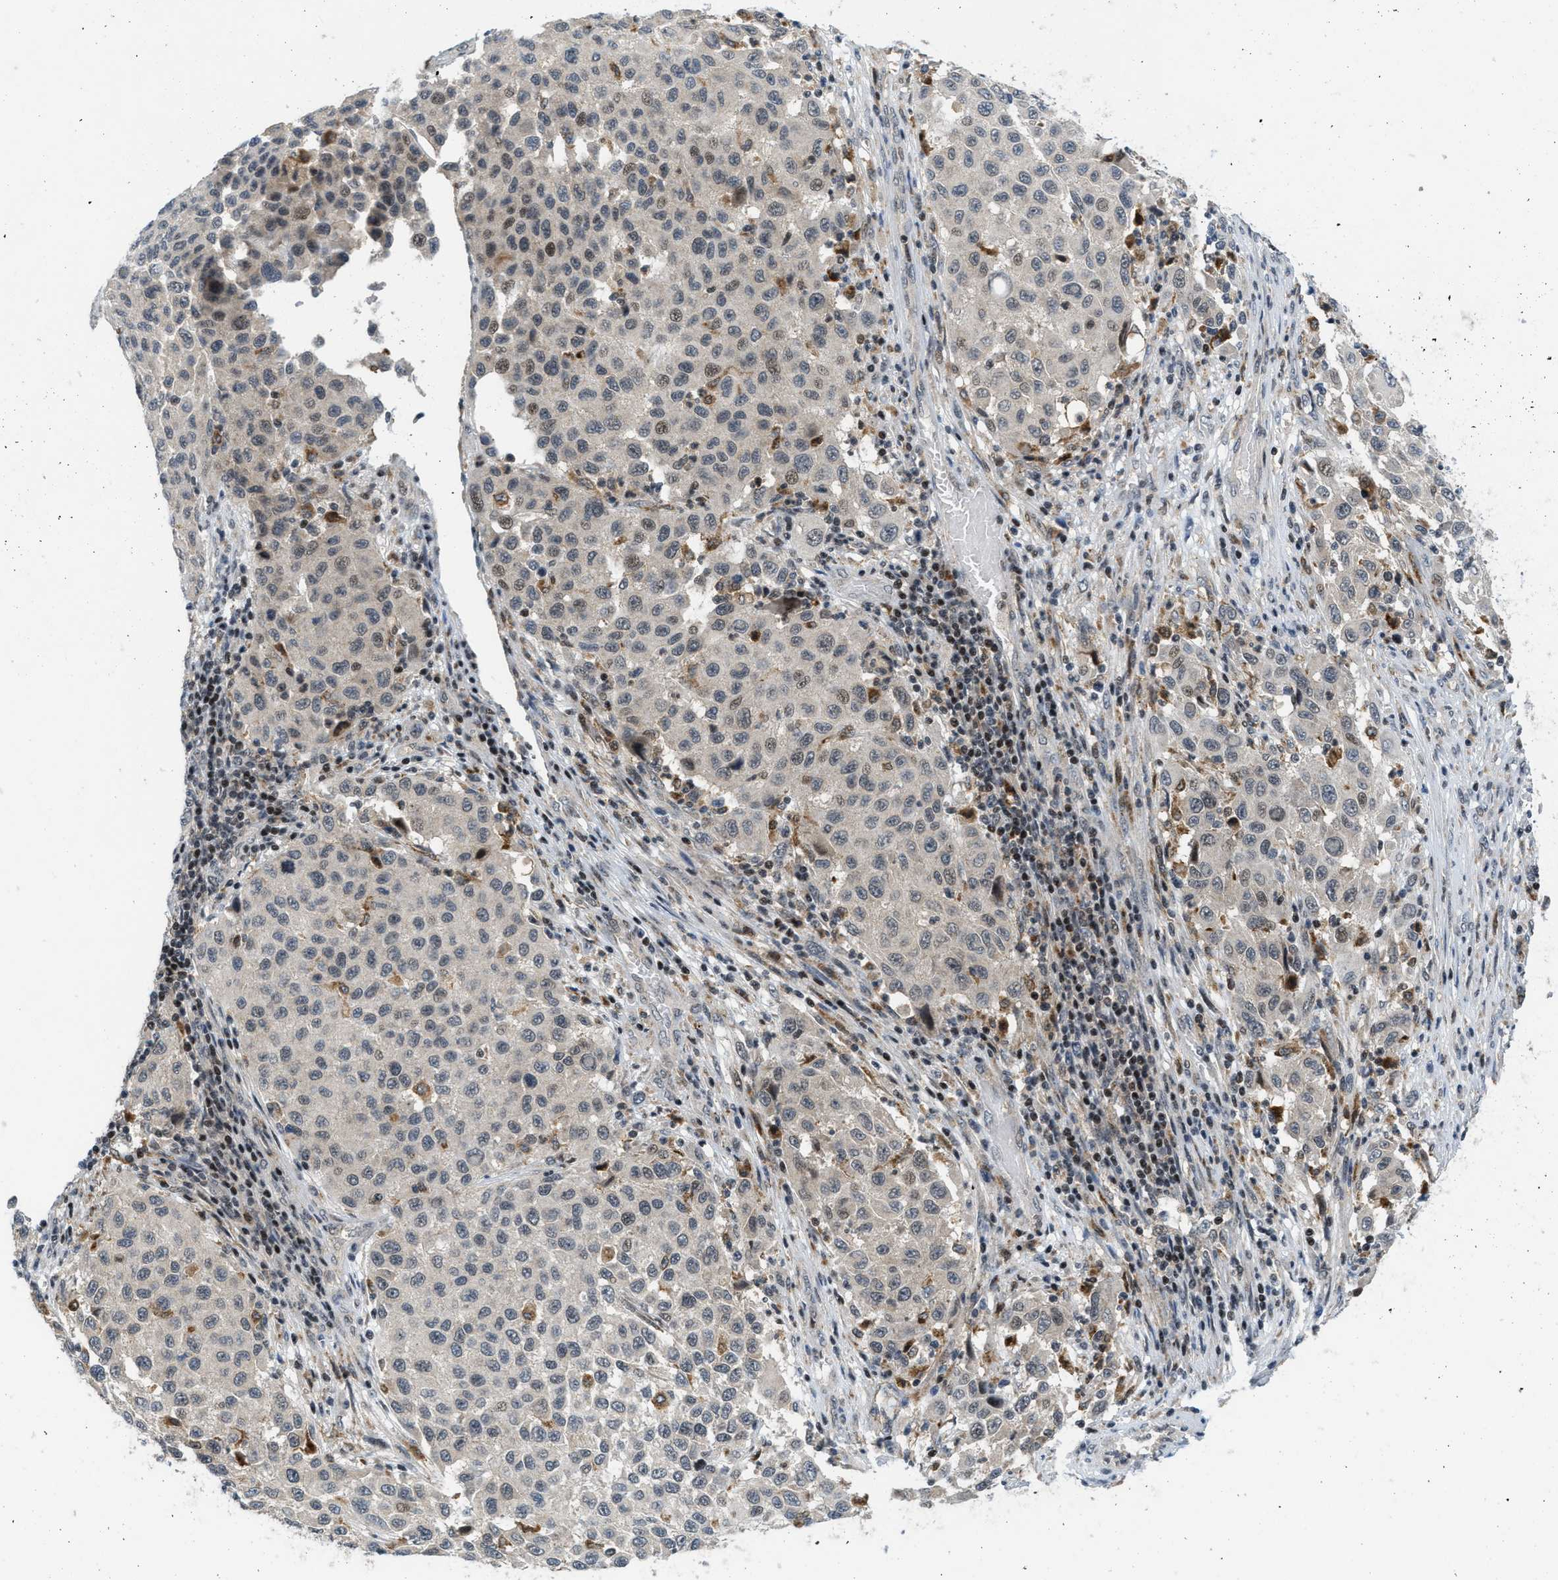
{"staining": {"intensity": "moderate", "quantity": "<25%", "location": "nuclear"}, "tissue": "melanoma", "cell_type": "Tumor cells", "image_type": "cancer", "snomed": [{"axis": "morphology", "description": "Malignant melanoma, Metastatic site"}, {"axis": "topography", "description": "Lymph node"}], "caption": "Immunohistochemistry (IHC) of melanoma shows low levels of moderate nuclear positivity in approximately <25% of tumor cells.", "gene": "ING1", "patient": {"sex": "male", "age": 61}}